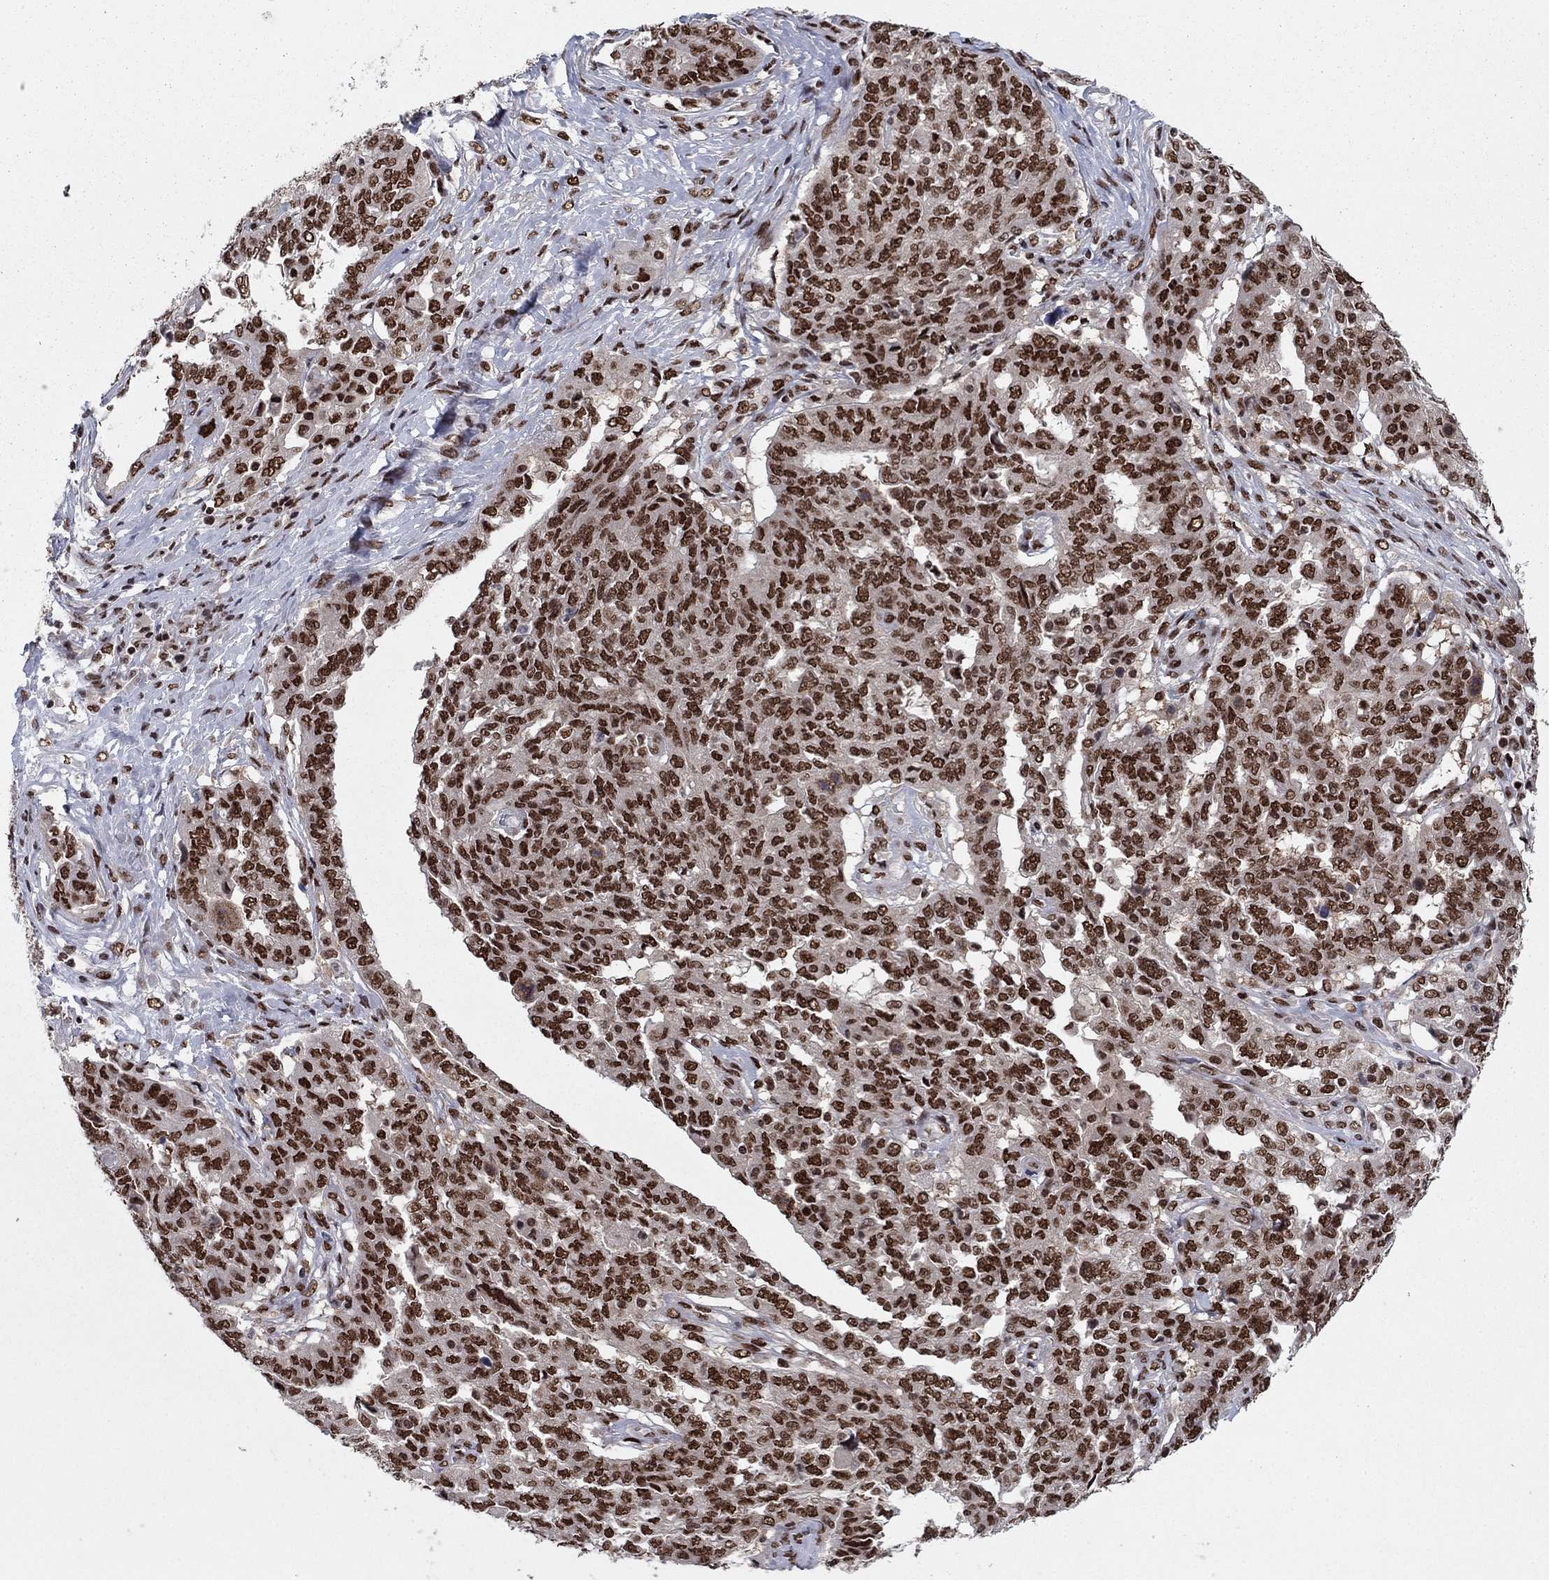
{"staining": {"intensity": "strong", "quantity": ">75%", "location": "nuclear"}, "tissue": "ovarian cancer", "cell_type": "Tumor cells", "image_type": "cancer", "snomed": [{"axis": "morphology", "description": "Cystadenocarcinoma, serous, NOS"}, {"axis": "topography", "description": "Ovary"}], "caption": "This image demonstrates immunohistochemistry staining of ovarian serous cystadenocarcinoma, with high strong nuclear expression in about >75% of tumor cells.", "gene": "USP54", "patient": {"sex": "female", "age": 67}}